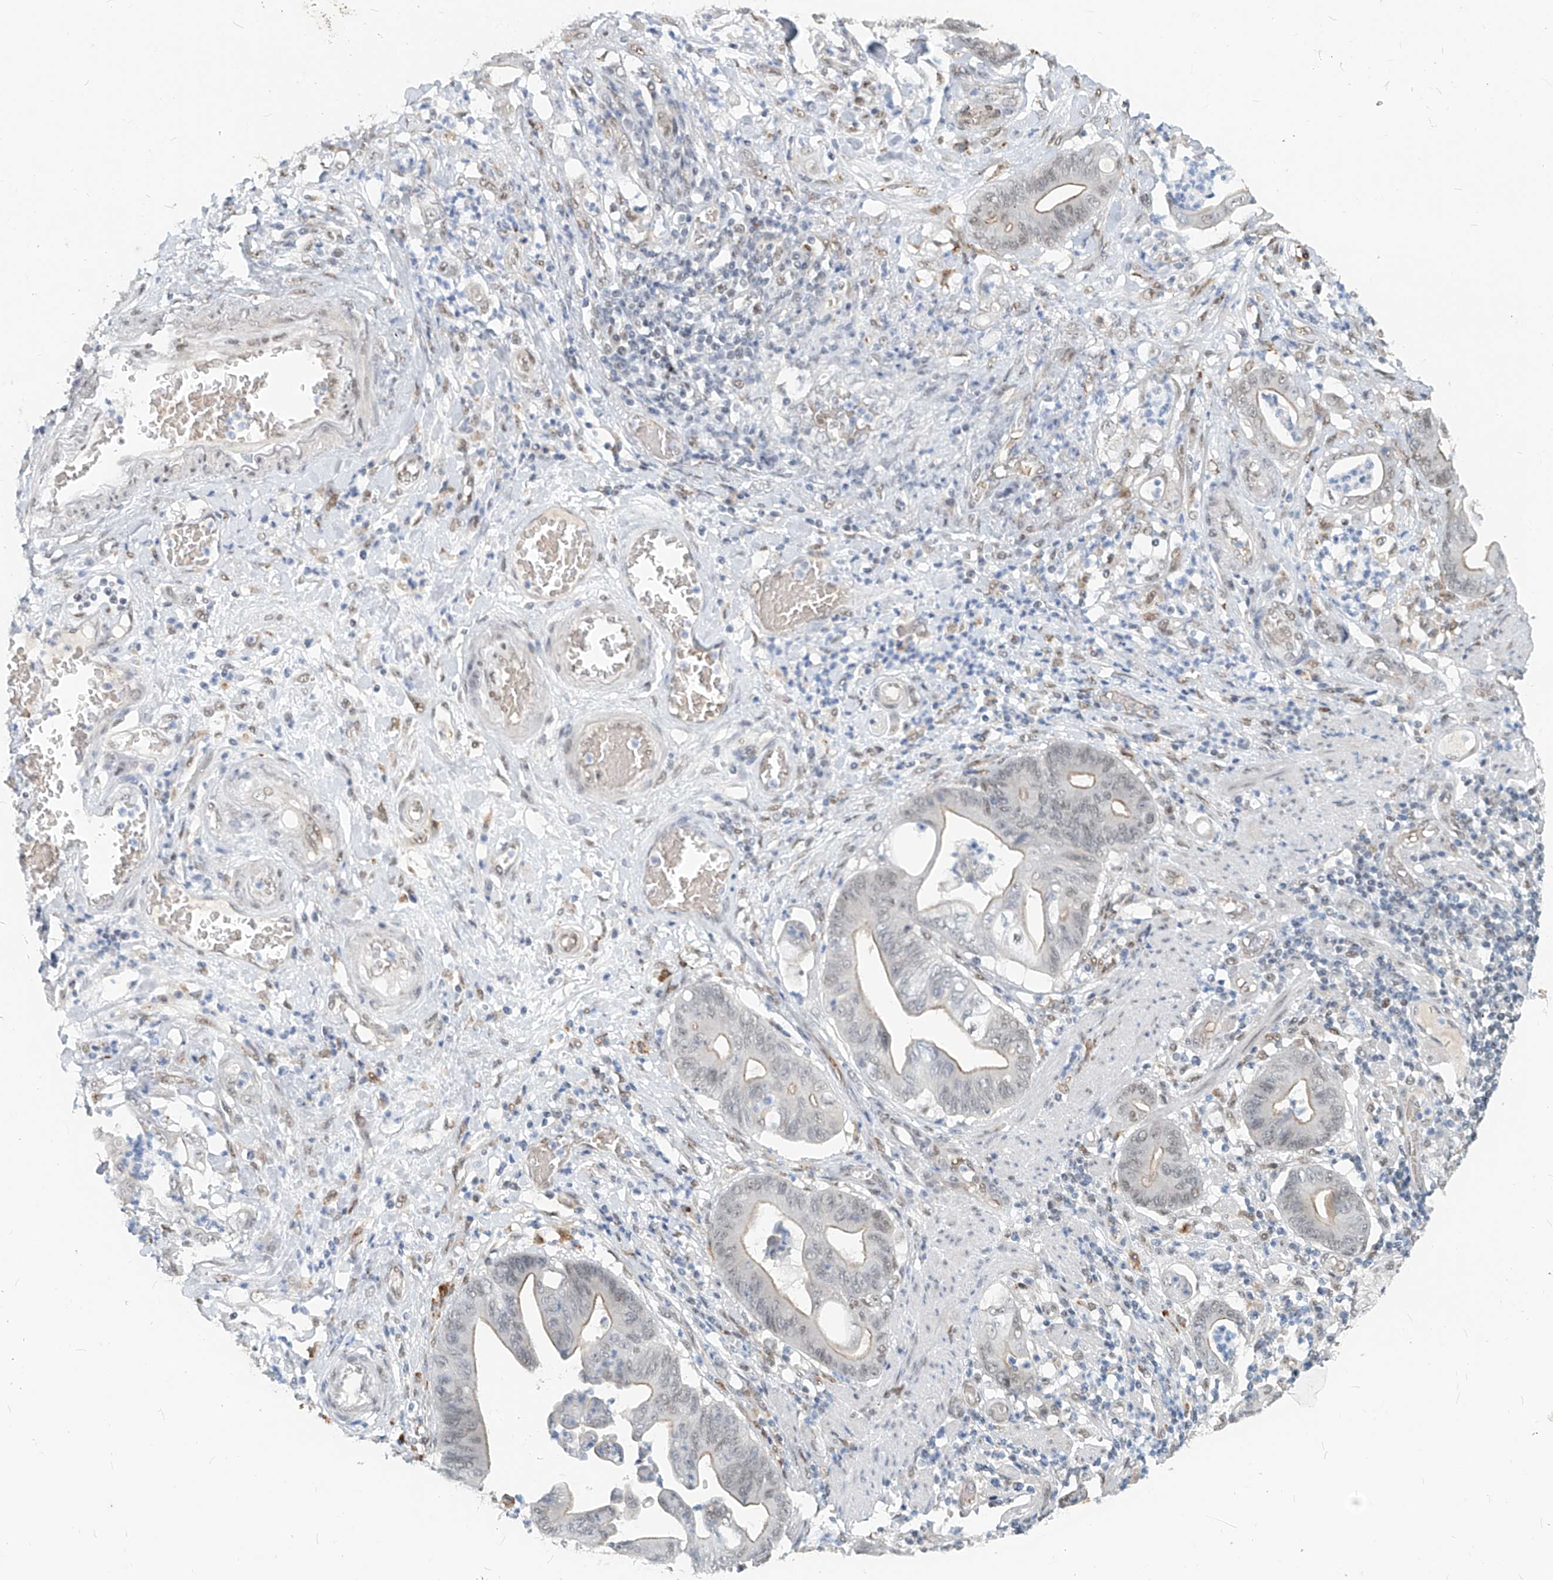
{"staining": {"intensity": "weak", "quantity": "<25%", "location": "nuclear"}, "tissue": "stomach cancer", "cell_type": "Tumor cells", "image_type": "cancer", "snomed": [{"axis": "morphology", "description": "Adenocarcinoma, NOS"}, {"axis": "topography", "description": "Stomach"}], "caption": "Immunohistochemistry image of neoplastic tissue: human stomach cancer (adenocarcinoma) stained with DAB displays no significant protein expression in tumor cells.", "gene": "SASH1", "patient": {"sex": "female", "age": 73}}